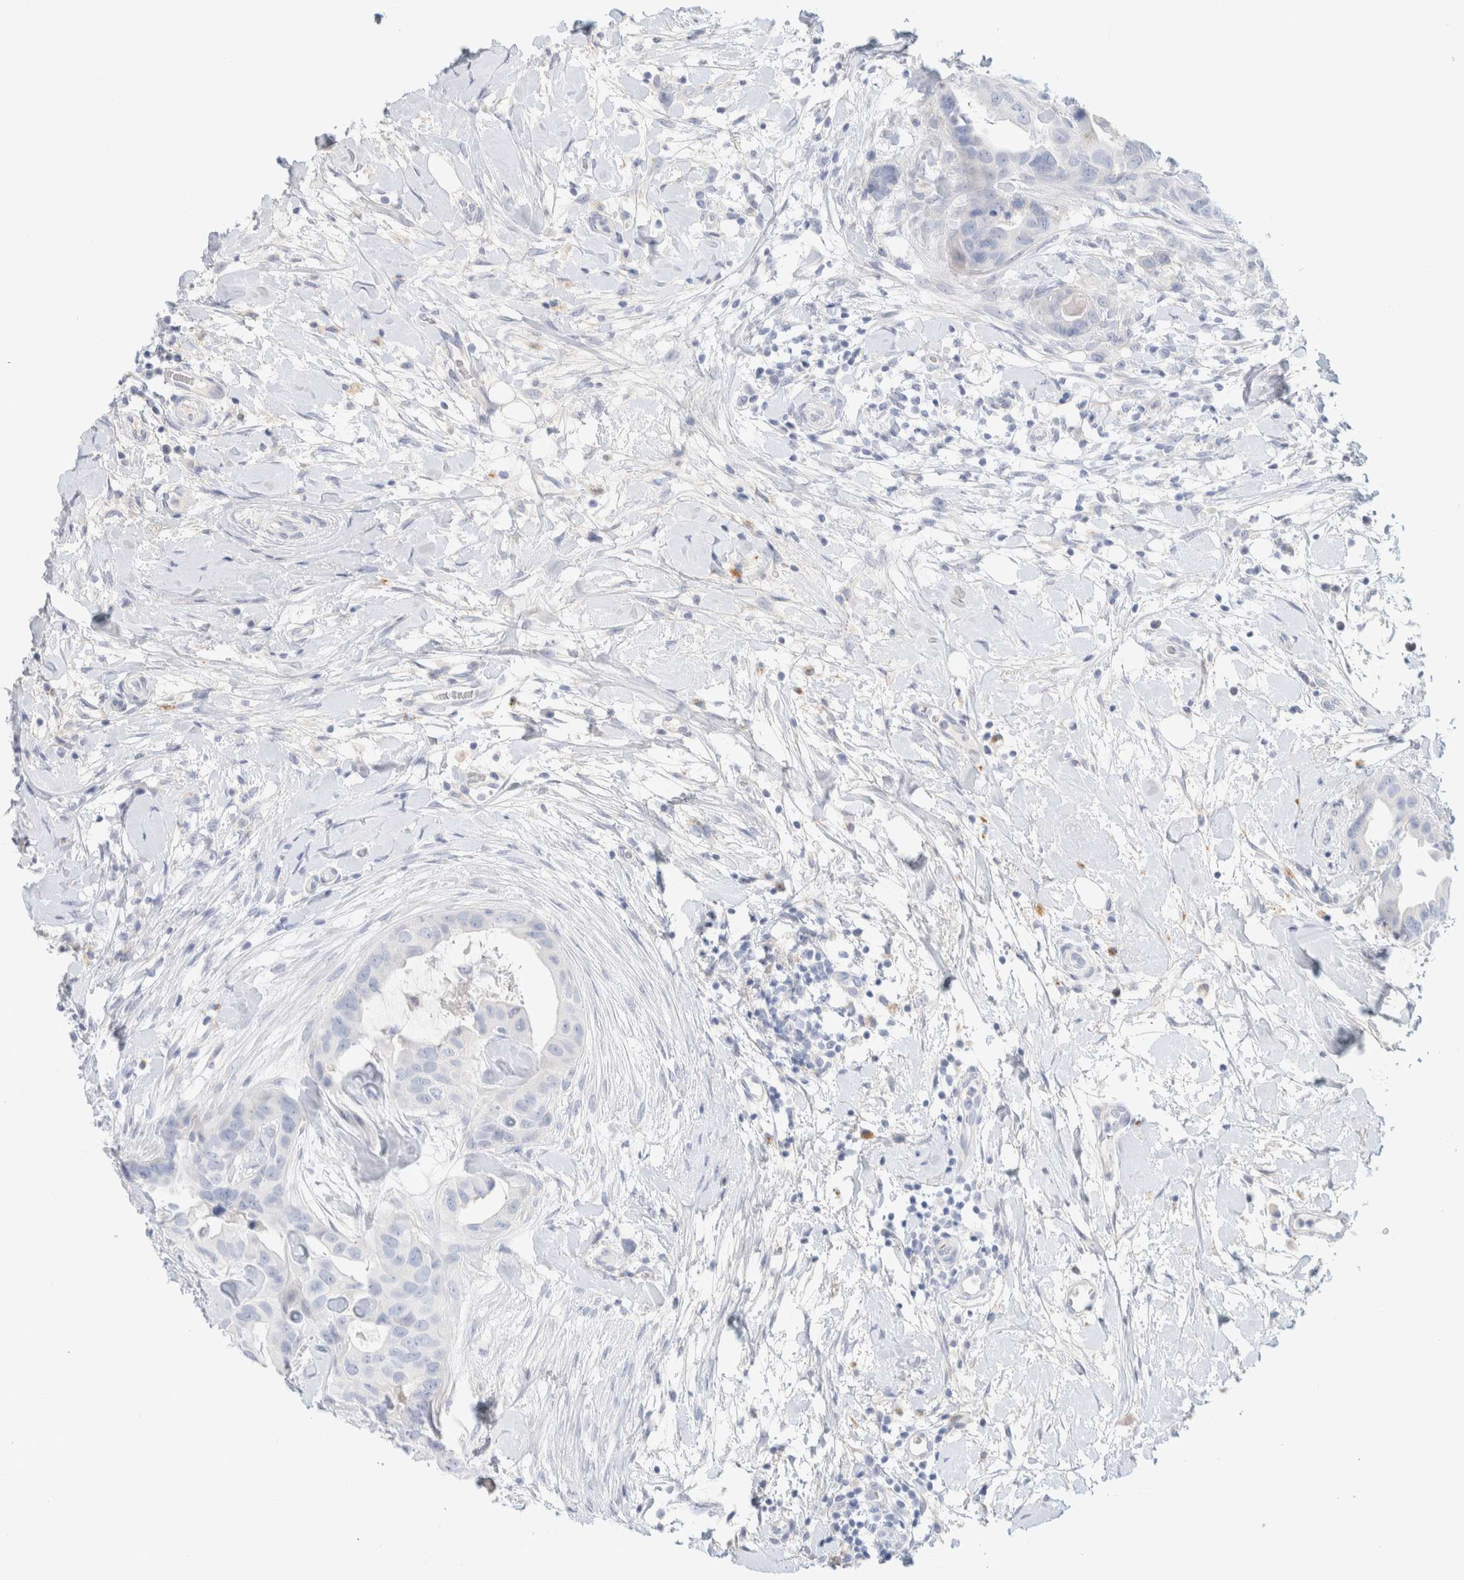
{"staining": {"intensity": "negative", "quantity": "none", "location": "none"}, "tissue": "breast cancer", "cell_type": "Tumor cells", "image_type": "cancer", "snomed": [{"axis": "morphology", "description": "Duct carcinoma"}, {"axis": "topography", "description": "Breast"}], "caption": "The photomicrograph reveals no significant staining in tumor cells of breast cancer (infiltrating ductal carcinoma).", "gene": "CPQ", "patient": {"sex": "female", "age": 40}}